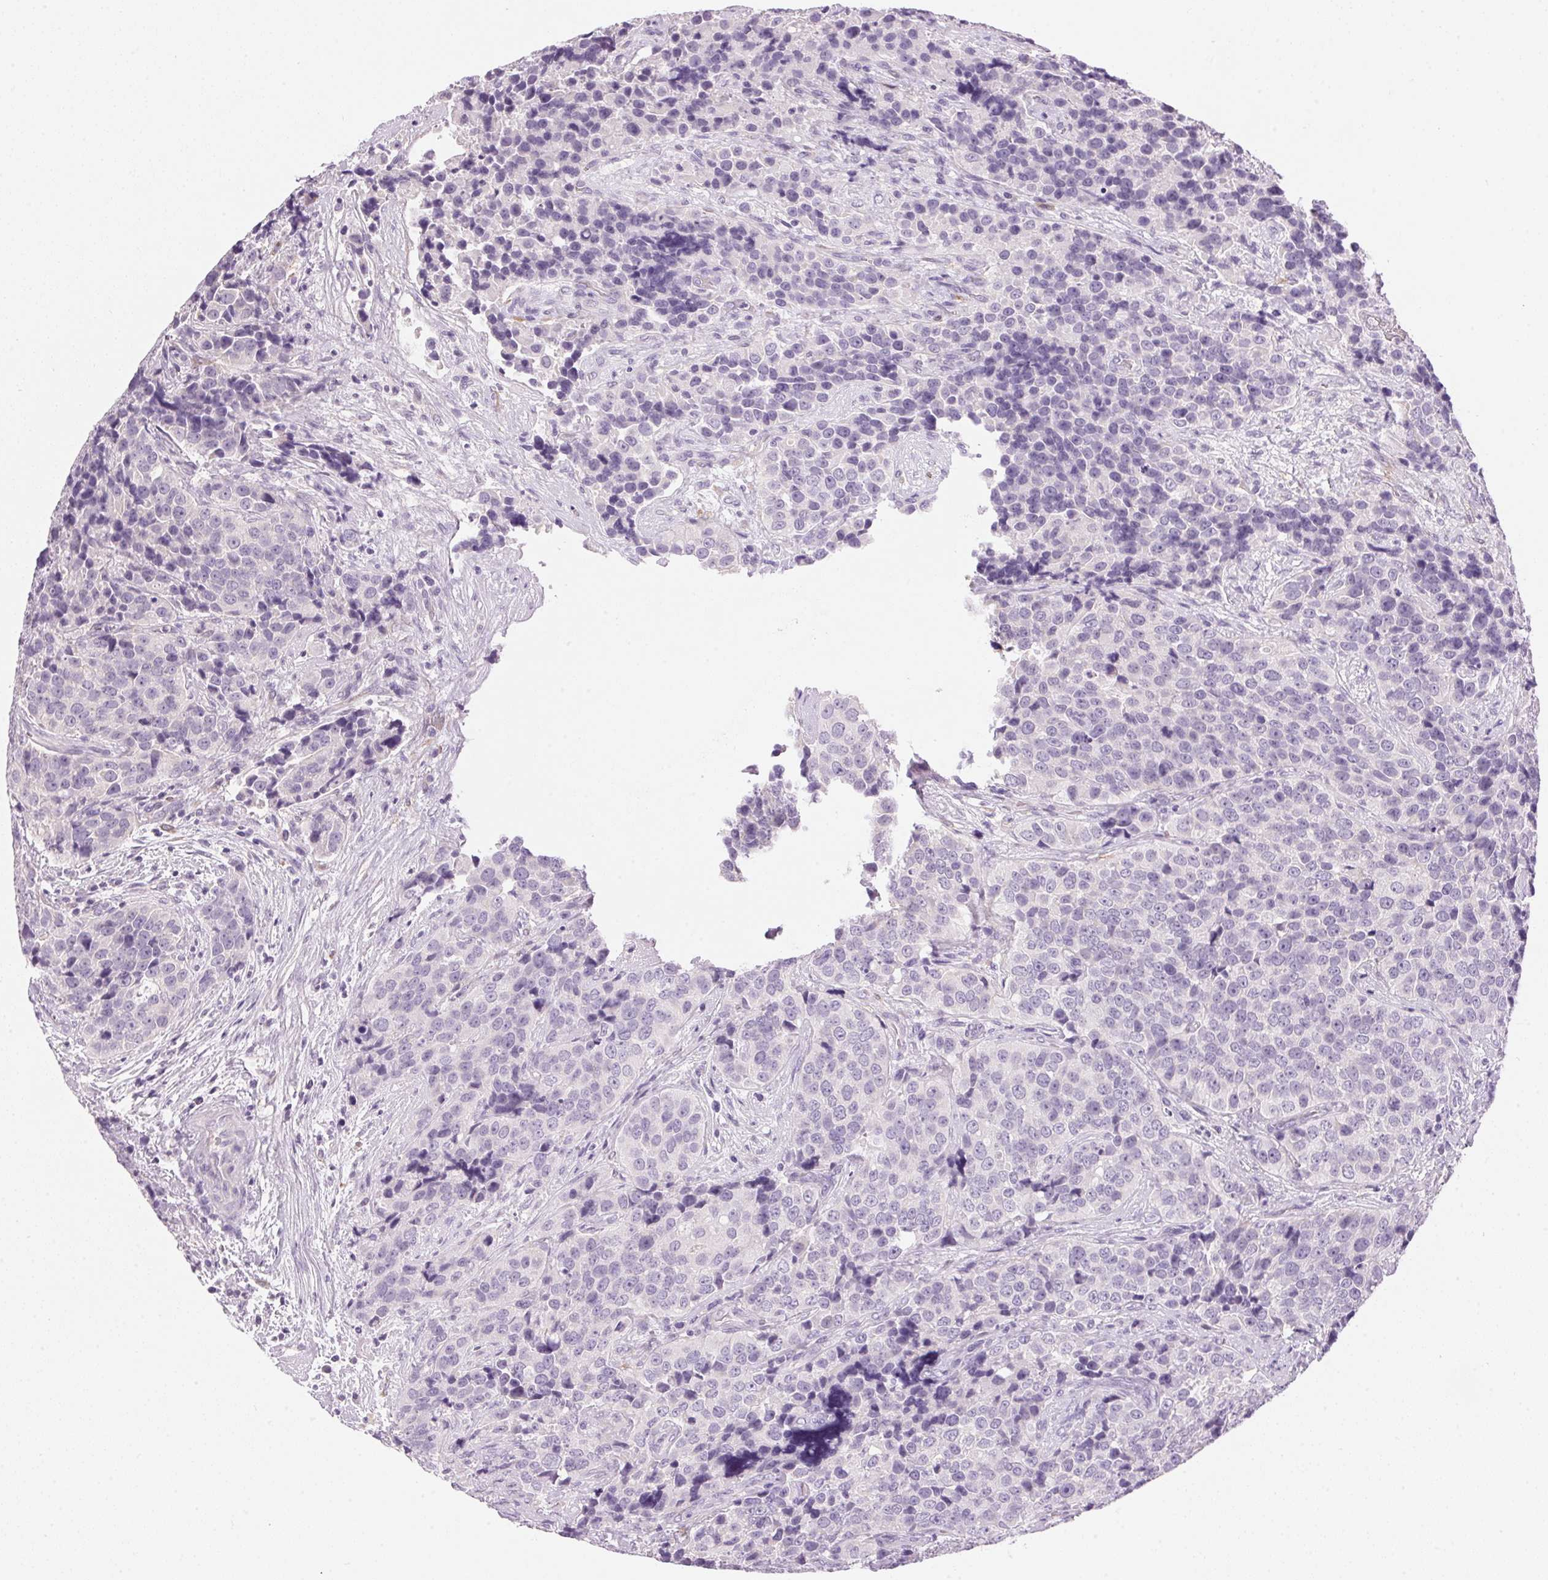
{"staining": {"intensity": "negative", "quantity": "none", "location": "none"}, "tissue": "urothelial cancer", "cell_type": "Tumor cells", "image_type": "cancer", "snomed": [{"axis": "morphology", "description": "Urothelial carcinoma, NOS"}, {"axis": "topography", "description": "Urinary bladder"}], "caption": "This is an IHC histopathology image of human urothelial cancer. There is no expression in tumor cells.", "gene": "HSD17B2", "patient": {"sex": "male", "age": 52}}